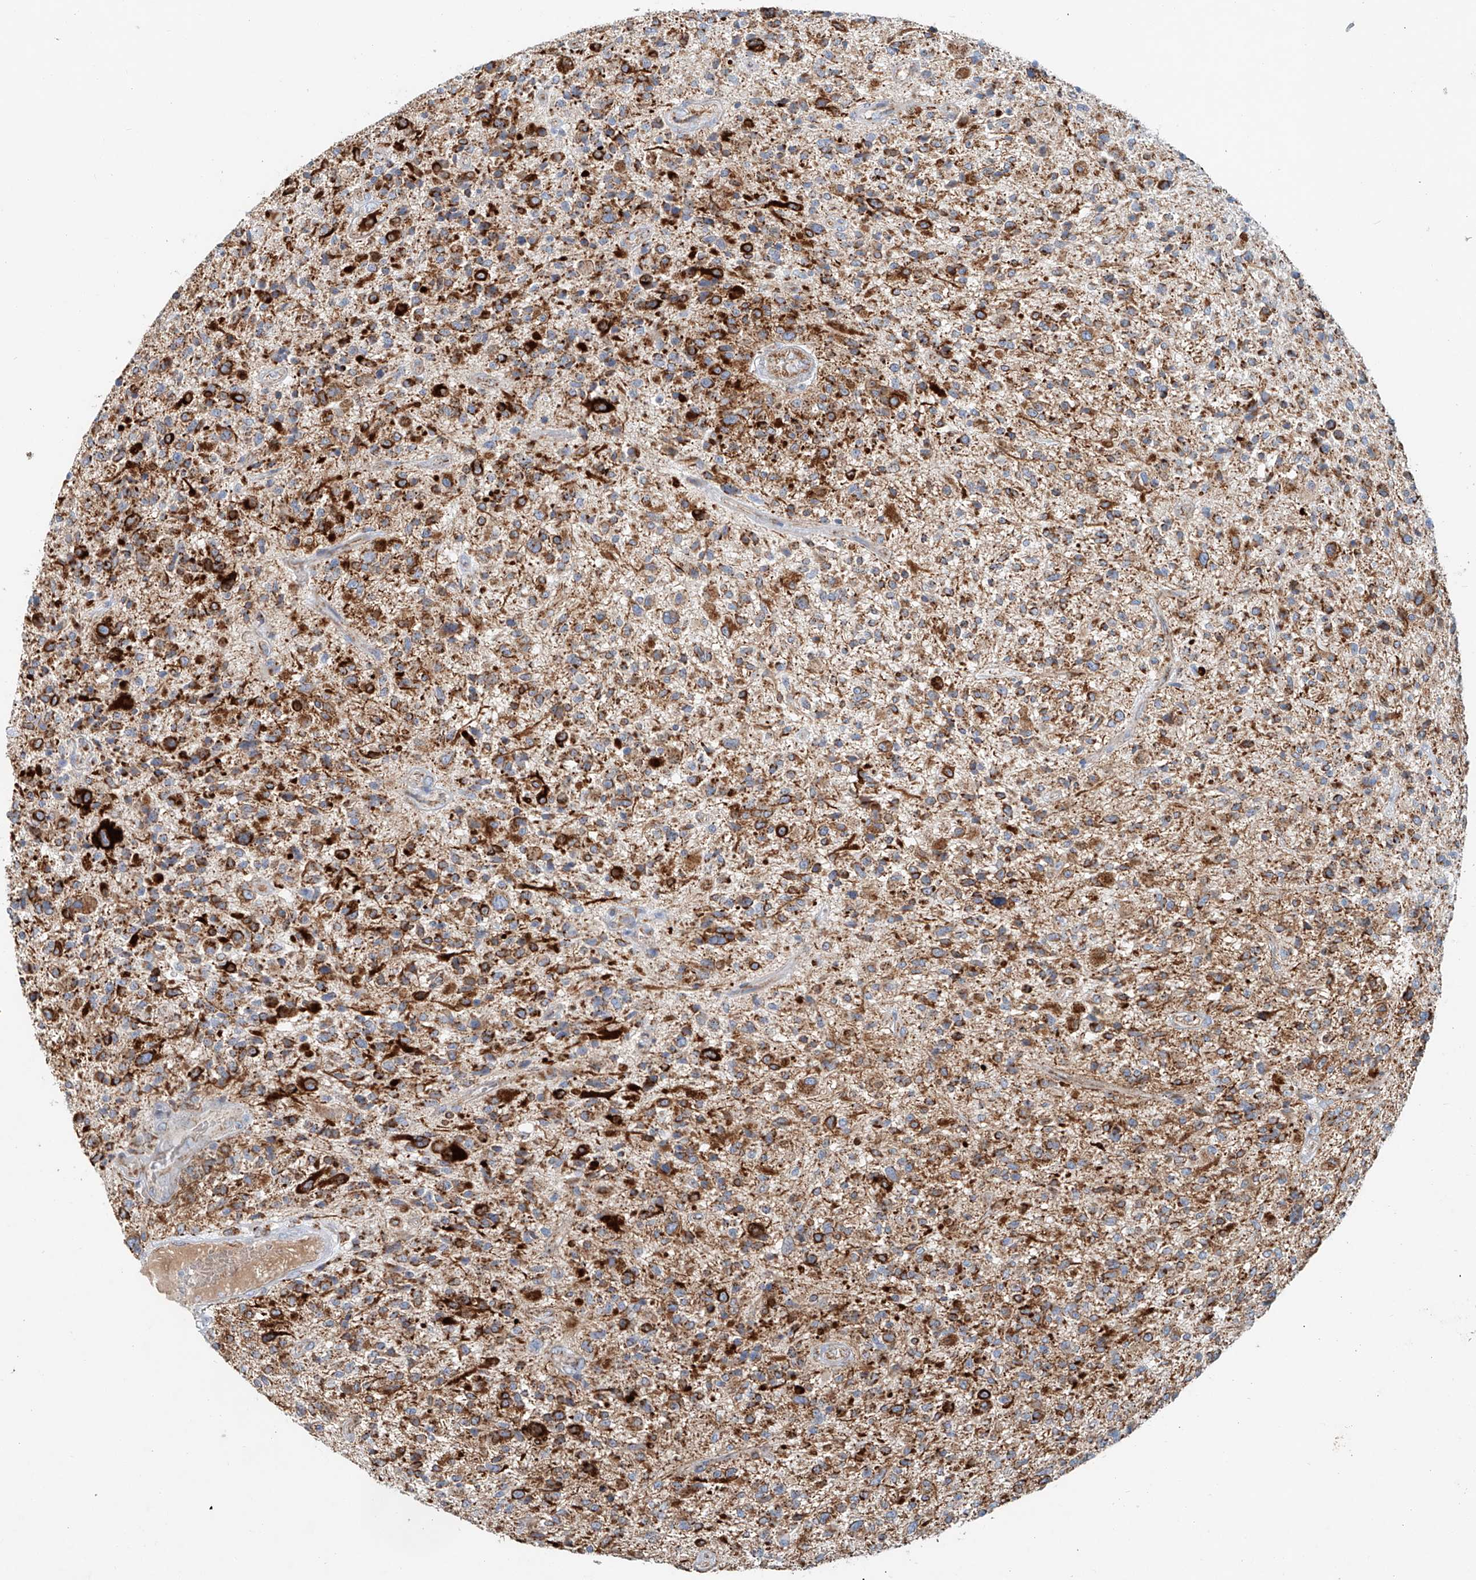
{"staining": {"intensity": "strong", "quantity": ">75%", "location": "cytoplasmic/membranous"}, "tissue": "glioma", "cell_type": "Tumor cells", "image_type": "cancer", "snomed": [{"axis": "morphology", "description": "Glioma, malignant, High grade"}, {"axis": "topography", "description": "Brain"}], "caption": "A histopathology image showing strong cytoplasmic/membranous staining in about >75% of tumor cells in malignant glioma (high-grade), as visualized by brown immunohistochemical staining.", "gene": "CARD10", "patient": {"sex": "male", "age": 47}}